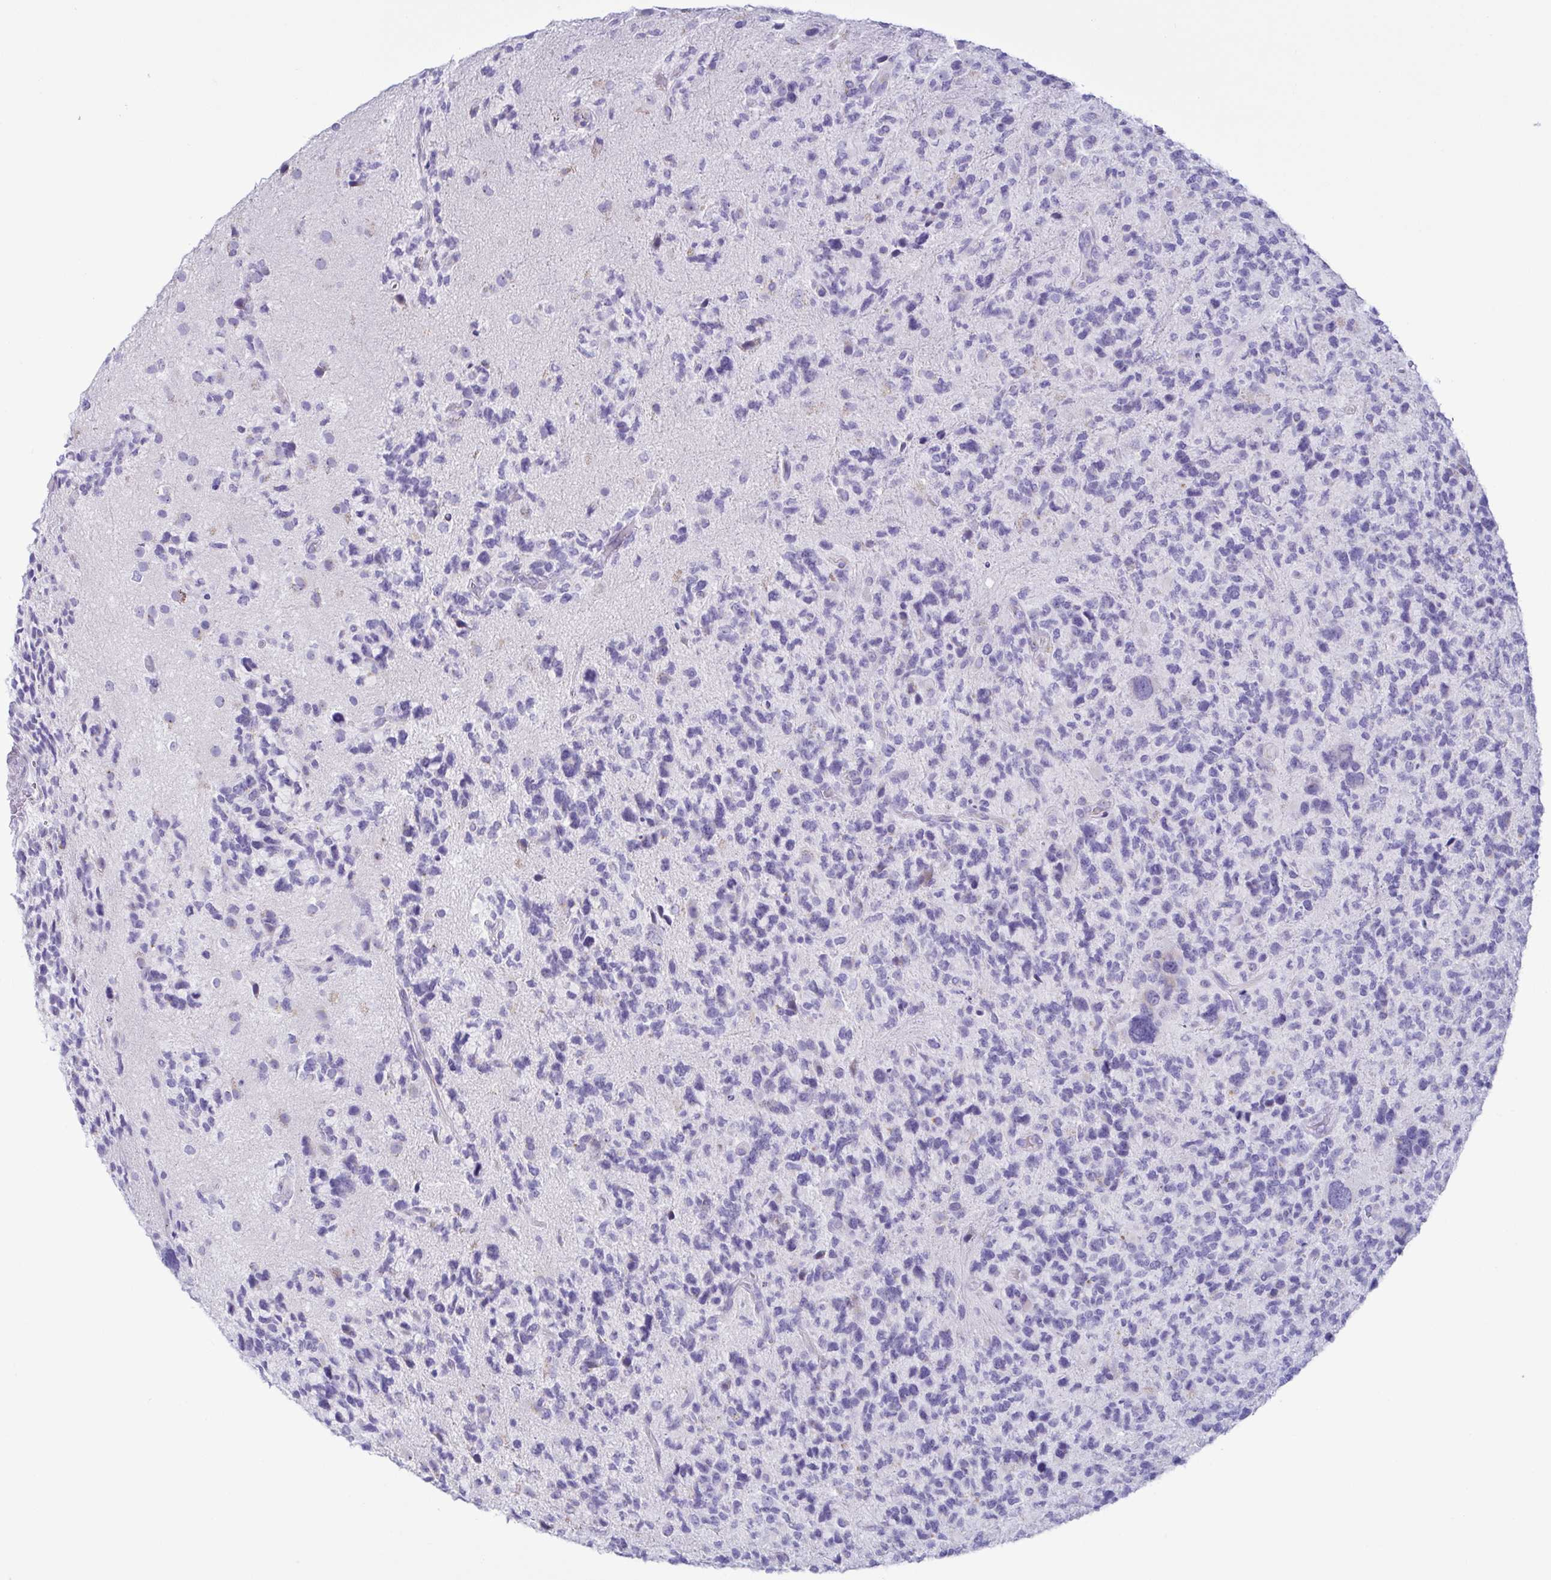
{"staining": {"intensity": "negative", "quantity": "none", "location": "none"}, "tissue": "glioma", "cell_type": "Tumor cells", "image_type": "cancer", "snomed": [{"axis": "morphology", "description": "Glioma, malignant, High grade"}, {"axis": "topography", "description": "Brain"}], "caption": "Human high-grade glioma (malignant) stained for a protein using immunohistochemistry demonstrates no positivity in tumor cells.", "gene": "AZU1", "patient": {"sex": "female", "age": 71}}